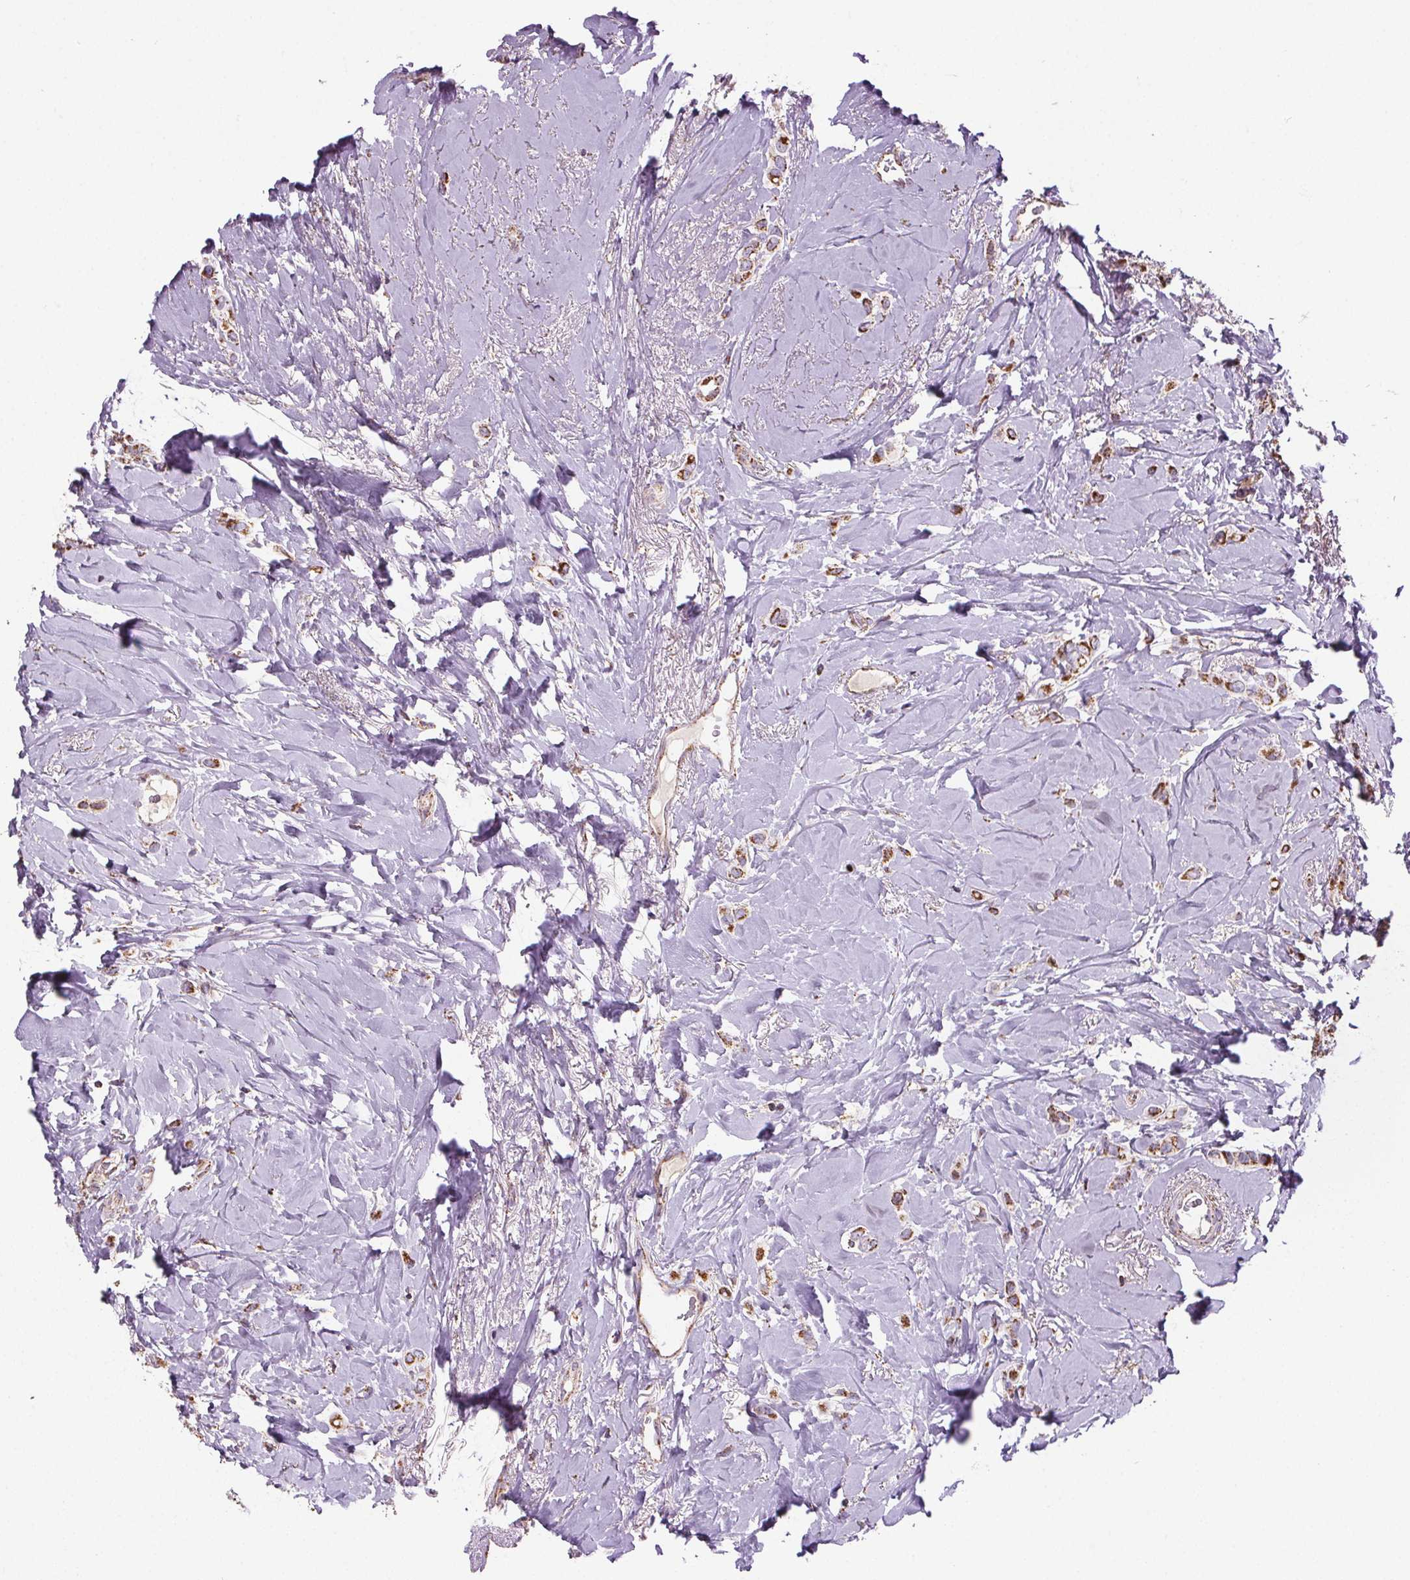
{"staining": {"intensity": "strong", "quantity": ">75%", "location": "cytoplasmic/membranous"}, "tissue": "breast cancer", "cell_type": "Tumor cells", "image_type": "cancer", "snomed": [{"axis": "morphology", "description": "Lobular carcinoma"}, {"axis": "topography", "description": "Breast"}], "caption": "Brown immunohistochemical staining in breast cancer (lobular carcinoma) exhibits strong cytoplasmic/membranous expression in about >75% of tumor cells.", "gene": "SUCLA2", "patient": {"sex": "female", "age": 66}}